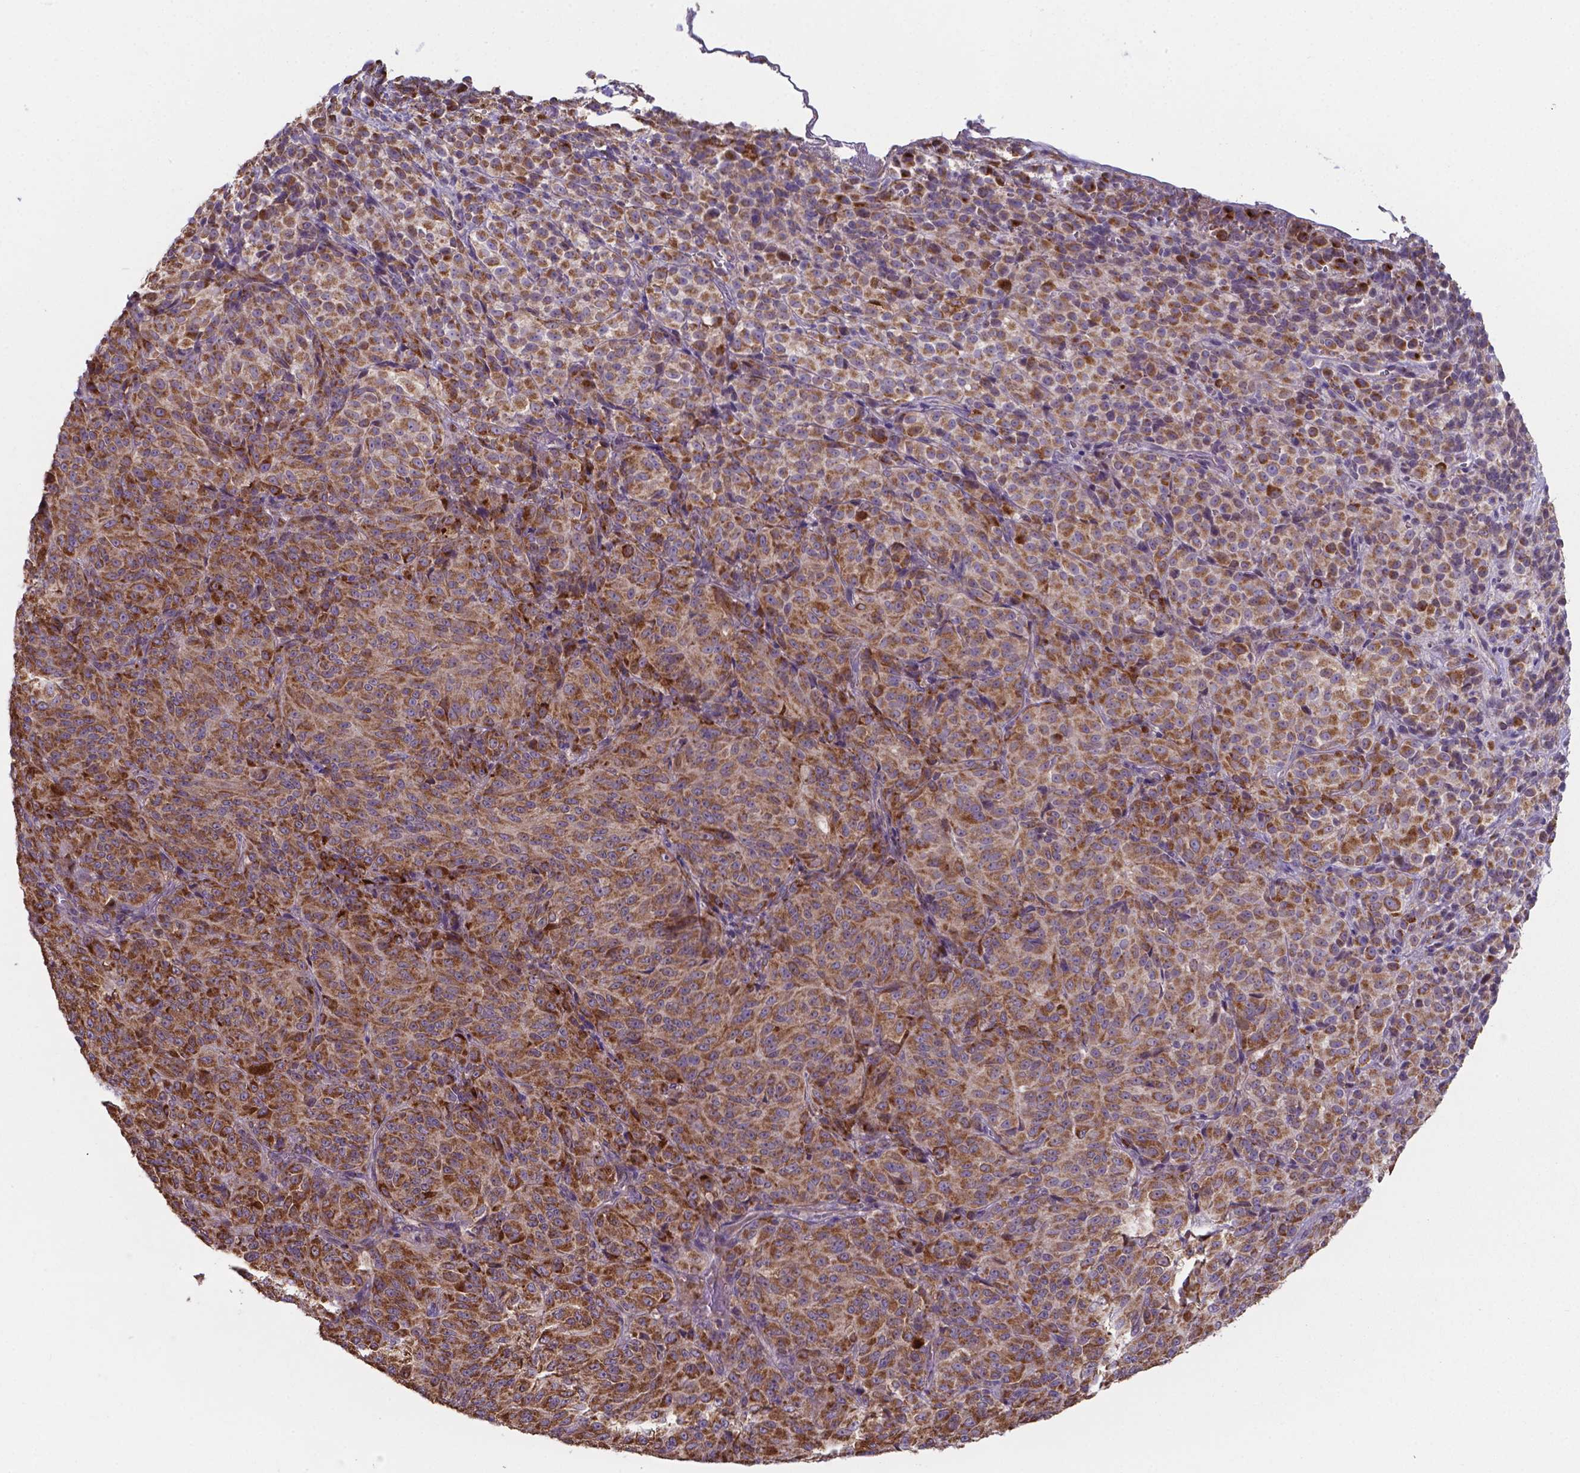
{"staining": {"intensity": "moderate", "quantity": ">75%", "location": "cytoplasmic/membranous"}, "tissue": "melanoma", "cell_type": "Tumor cells", "image_type": "cancer", "snomed": [{"axis": "morphology", "description": "Malignant melanoma, Metastatic site"}, {"axis": "topography", "description": "Brain"}], "caption": "This is a micrograph of immunohistochemistry staining of malignant melanoma (metastatic site), which shows moderate staining in the cytoplasmic/membranous of tumor cells.", "gene": "FAM114A1", "patient": {"sex": "female", "age": 56}}